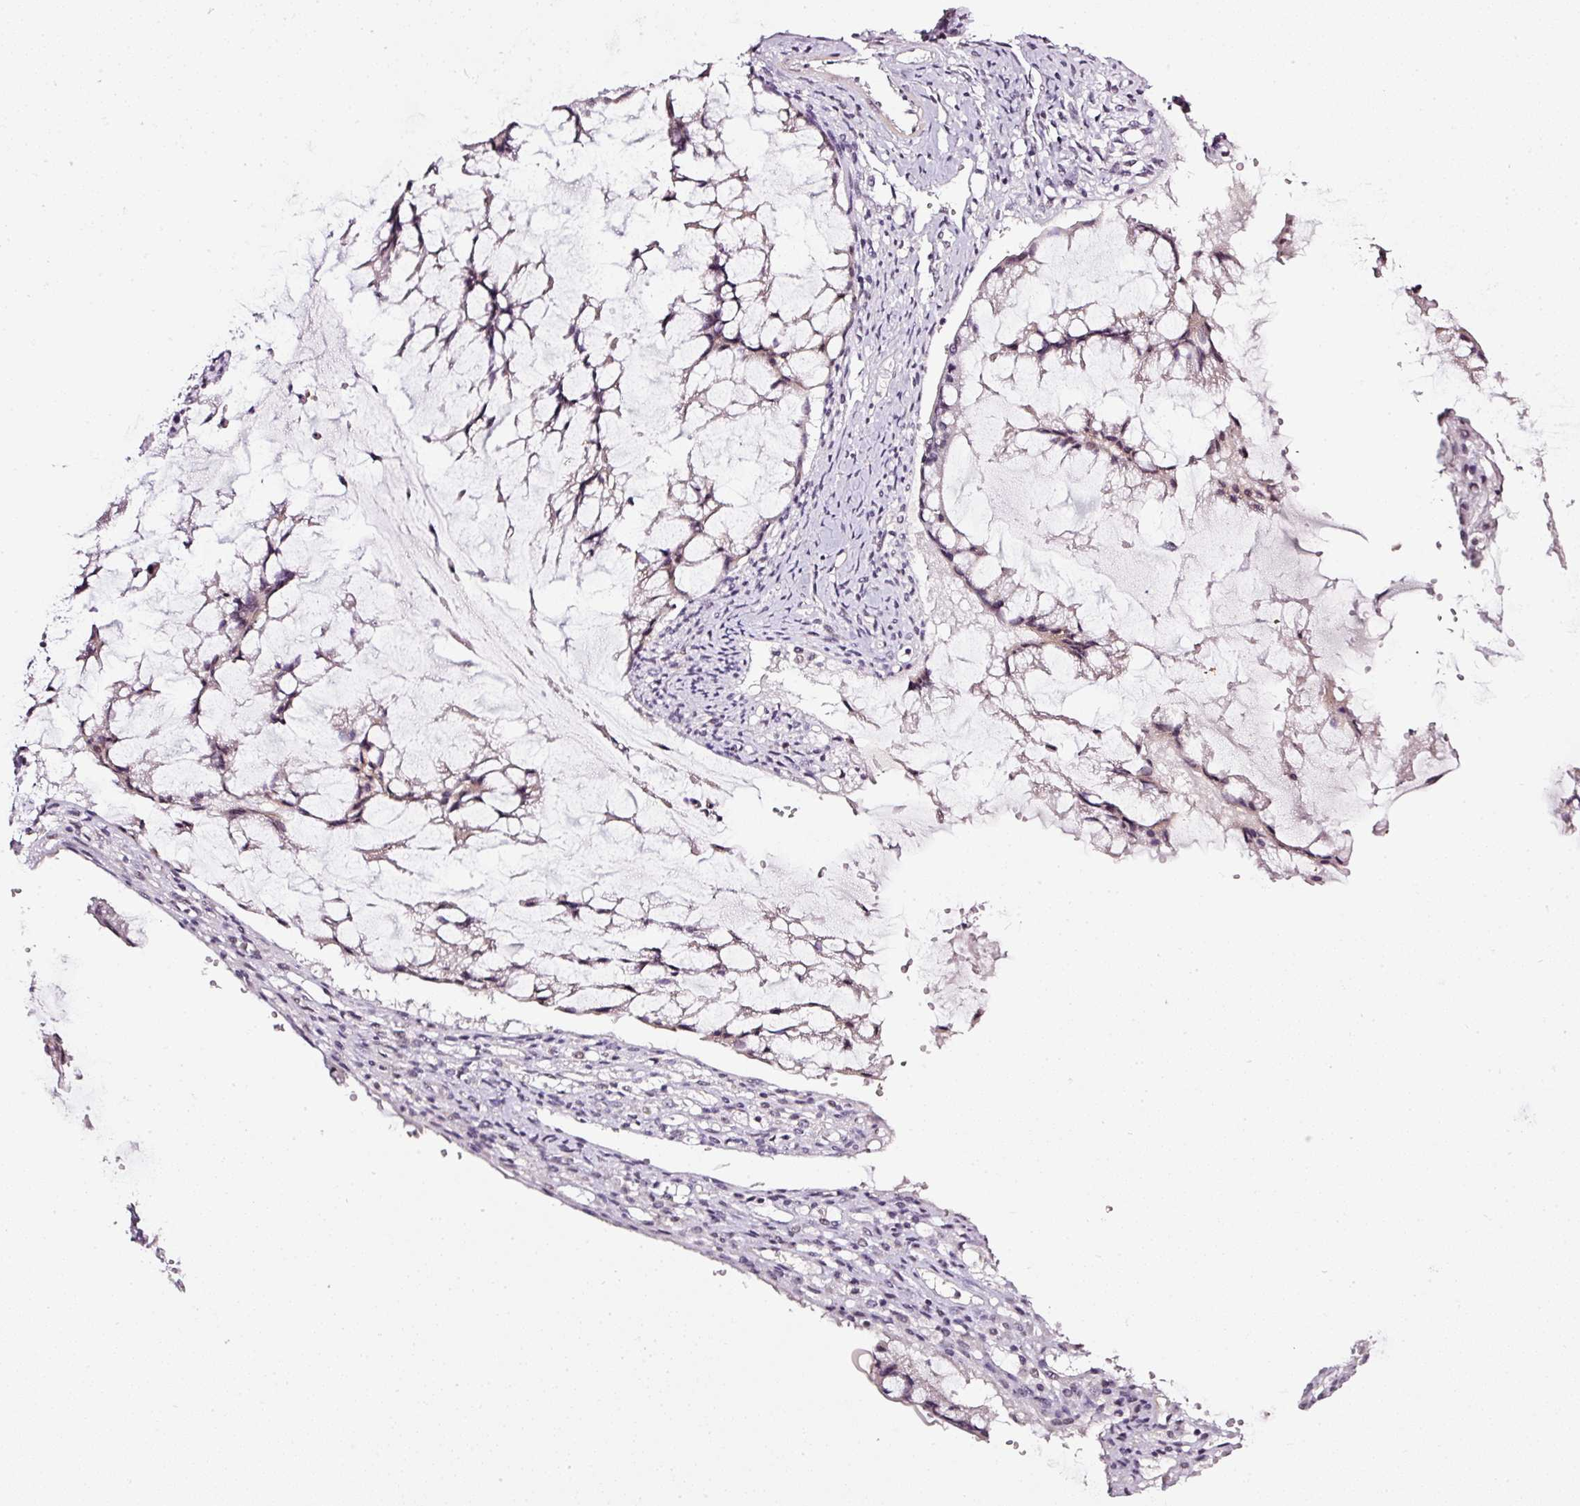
{"staining": {"intensity": "weak", "quantity": "25%-75%", "location": "cytoplasmic/membranous"}, "tissue": "ovarian cancer", "cell_type": "Tumor cells", "image_type": "cancer", "snomed": [{"axis": "morphology", "description": "Cystadenocarcinoma, mucinous, NOS"}, {"axis": "topography", "description": "Ovary"}], "caption": "Mucinous cystadenocarcinoma (ovarian) tissue exhibits weak cytoplasmic/membranous staining in about 25%-75% of tumor cells", "gene": "NRDE2", "patient": {"sex": "female", "age": 73}}